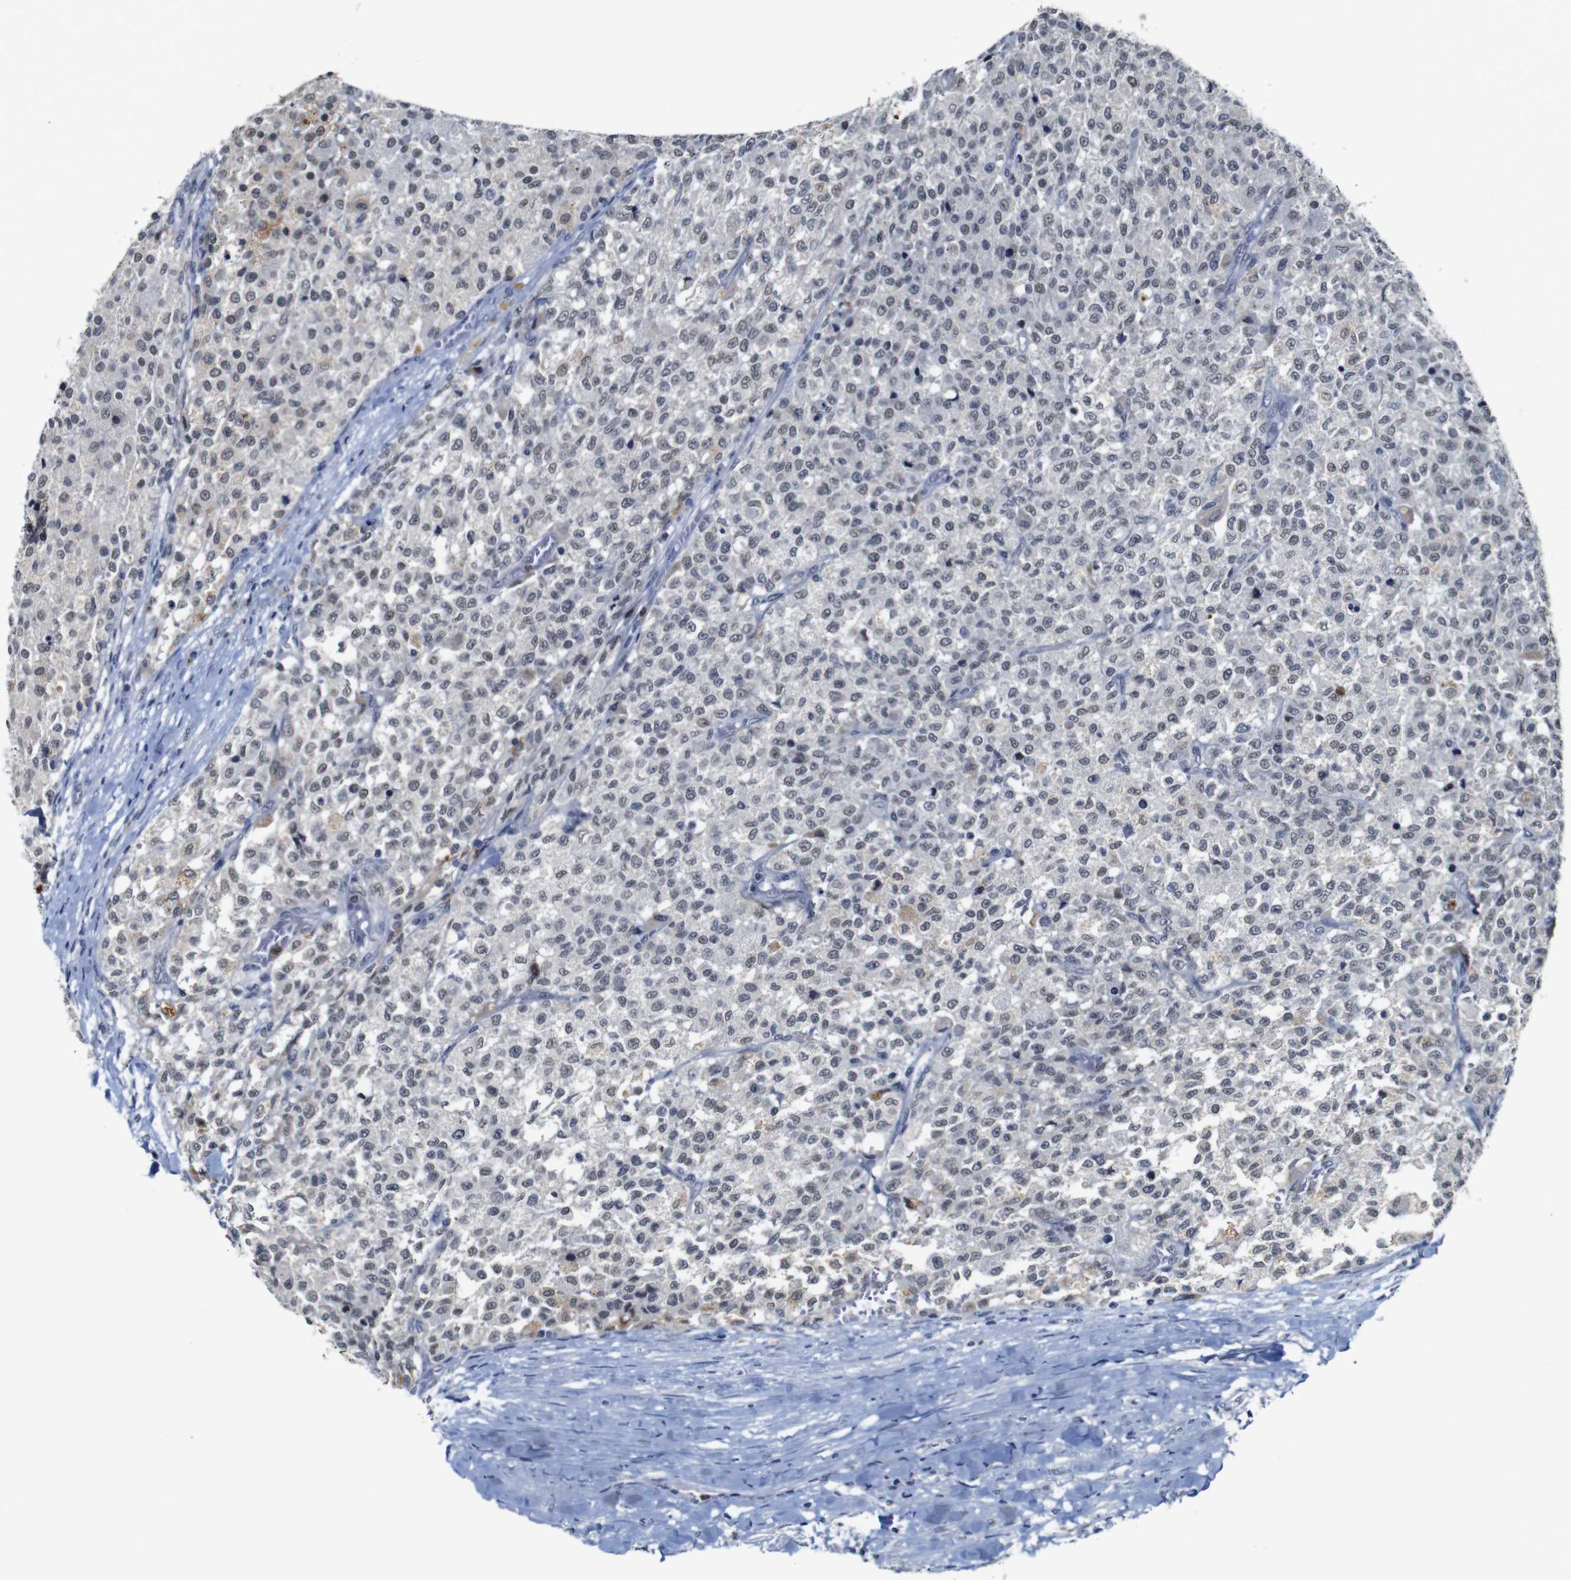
{"staining": {"intensity": "weak", "quantity": "<25%", "location": "cytoplasmic/membranous"}, "tissue": "testis cancer", "cell_type": "Tumor cells", "image_type": "cancer", "snomed": [{"axis": "morphology", "description": "Seminoma, NOS"}, {"axis": "topography", "description": "Testis"}], "caption": "DAB (3,3'-diaminobenzidine) immunohistochemical staining of seminoma (testis) reveals no significant staining in tumor cells.", "gene": "NTRK3", "patient": {"sex": "male", "age": 59}}